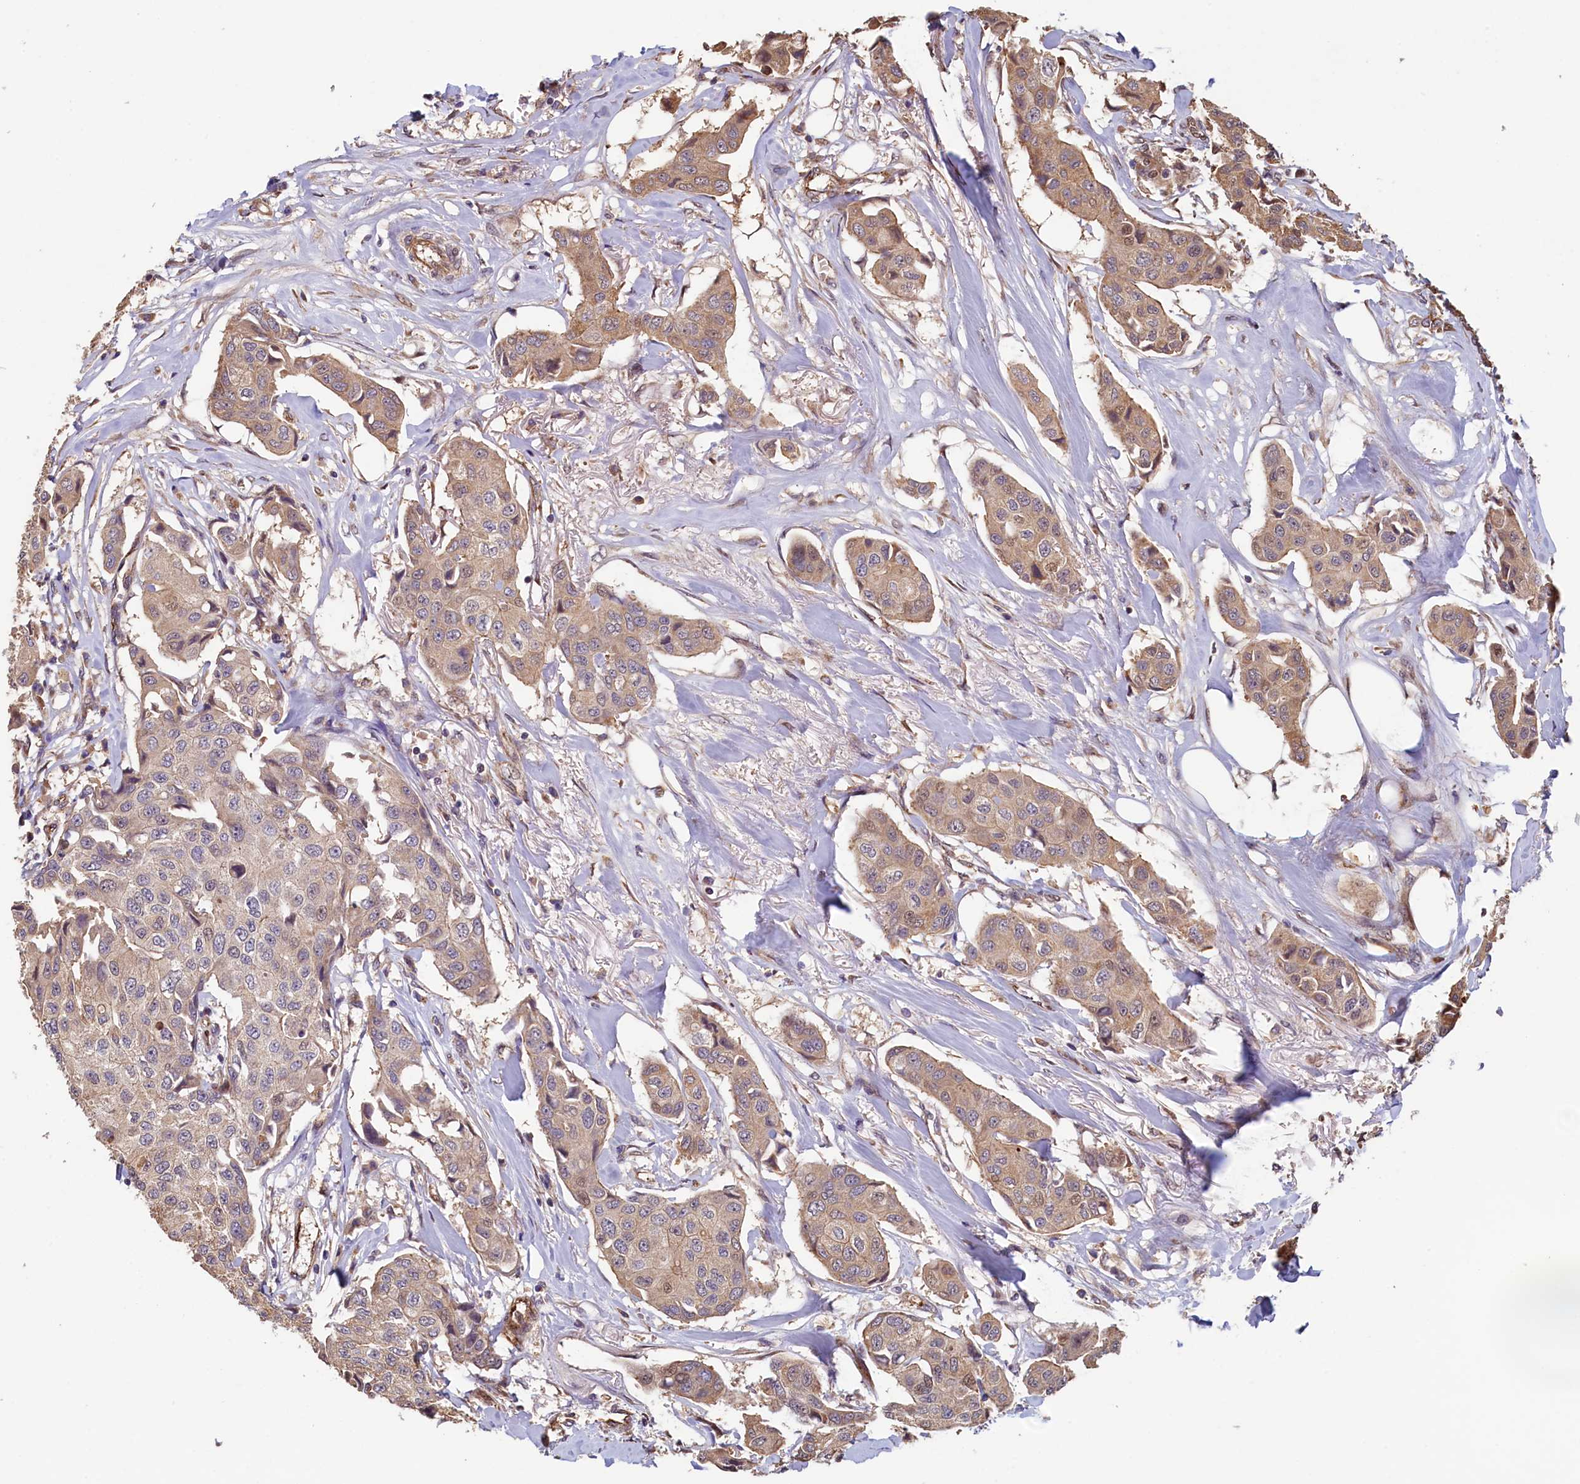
{"staining": {"intensity": "moderate", "quantity": ">75%", "location": "cytoplasmic/membranous"}, "tissue": "breast cancer", "cell_type": "Tumor cells", "image_type": "cancer", "snomed": [{"axis": "morphology", "description": "Duct carcinoma"}, {"axis": "topography", "description": "Breast"}], "caption": "Moderate cytoplasmic/membranous staining is present in approximately >75% of tumor cells in breast cancer. (DAB IHC with brightfield microscopy, high magnification).", "gene": "ACSBG1", "patient": {"sex": "female", "age": 80}}